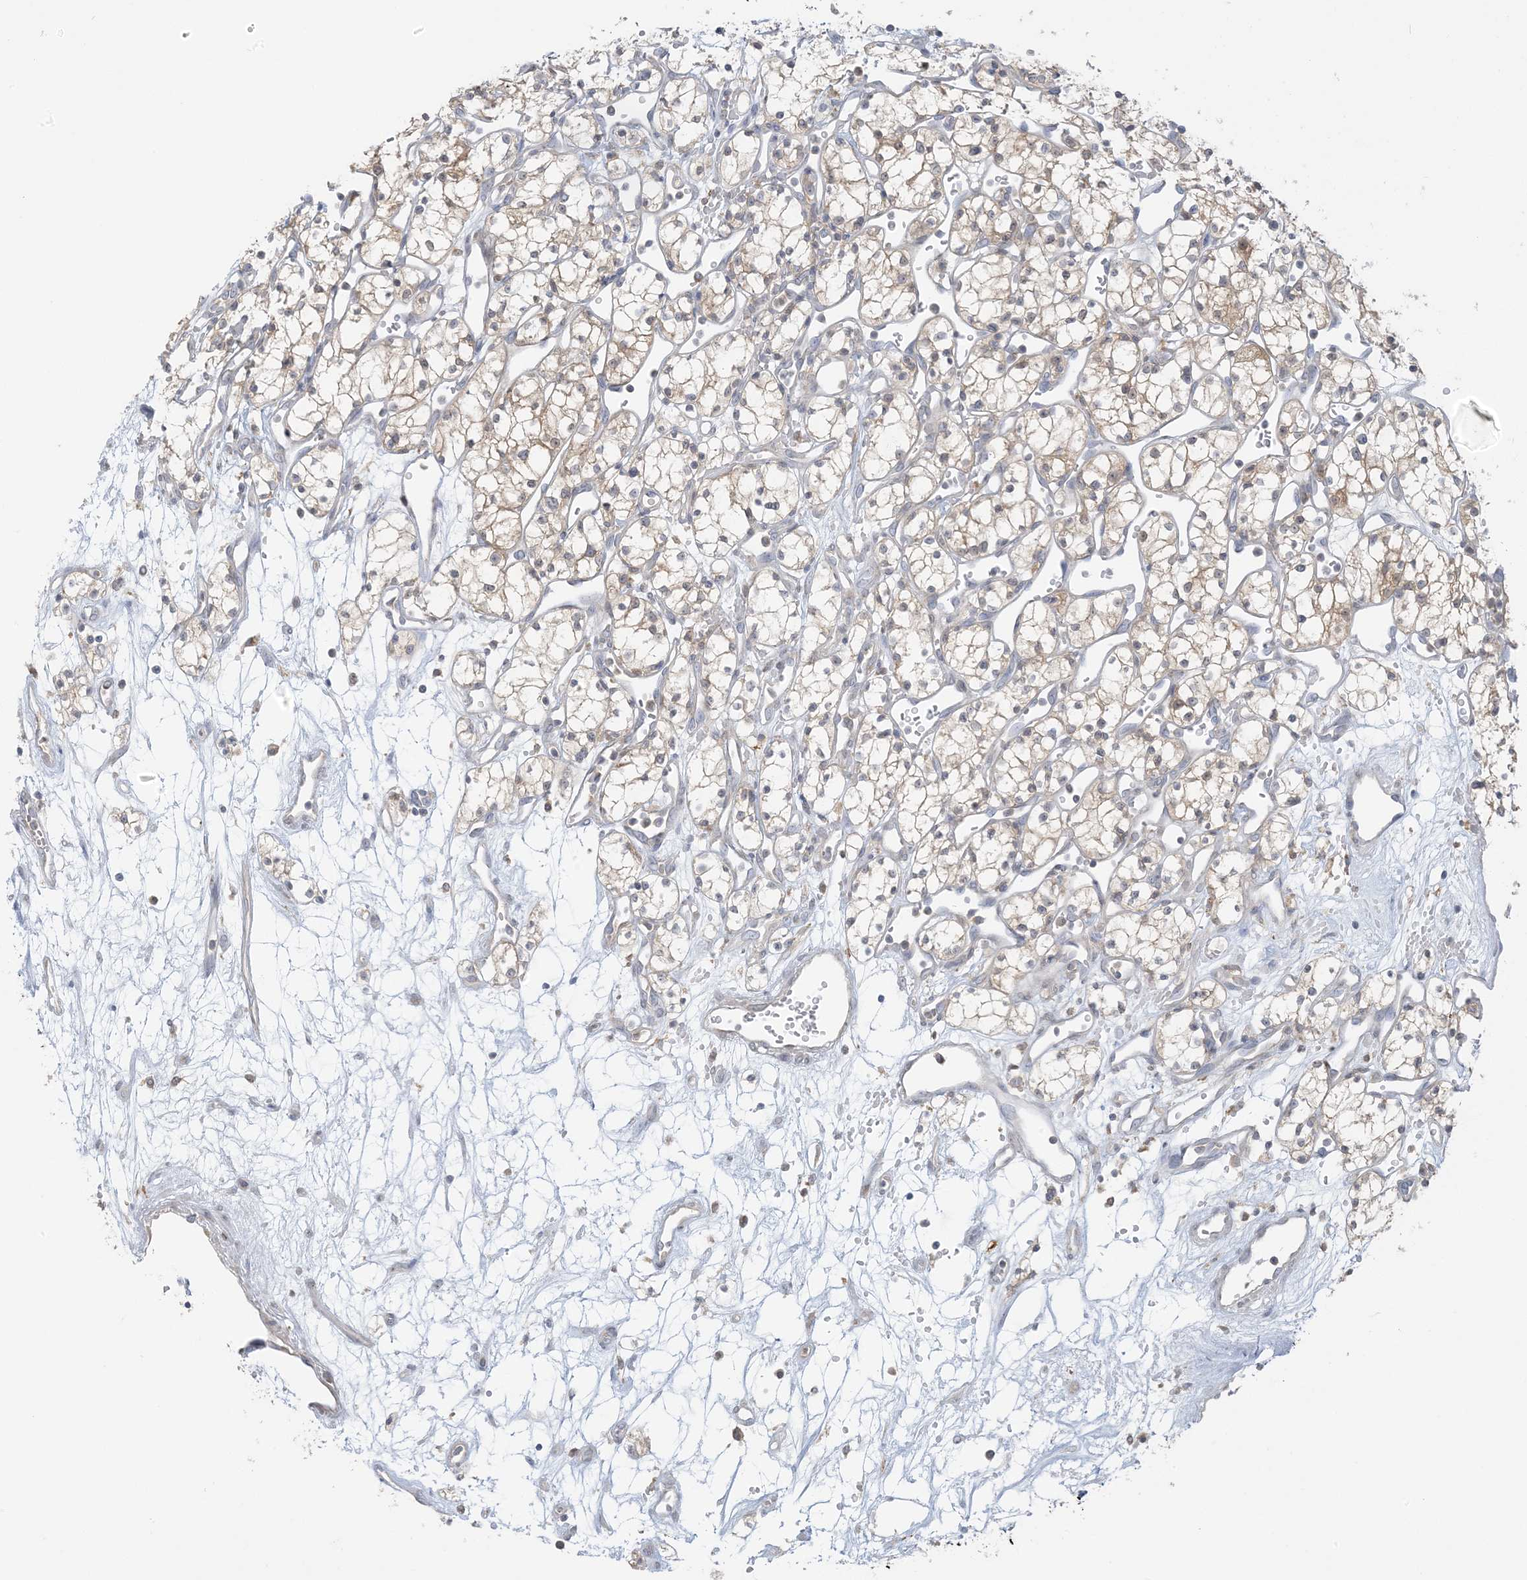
{"staining": {"intensity": "weak", "quantity": "<25%", "location": "cytoplasmic/membranous"}, "tissue": "renal cancer", "cell_type": "Tumor cells", "image_type": "cancer", "snomed": [{"axis": "morphology", "description": "Adenocarcinoma, NOS"}, {"axis": "topography", "description": "Kidney"}], "caption": "A histopathology image of adenocarcinoma (renal) stained for a protein reveals no brown staining in tumor cells. (Immunohistochemistry (ihc), brightfield microscopy, high magnification).", "gene": "EEFSEC", "patient": {"sex": "male", "age": 59}}